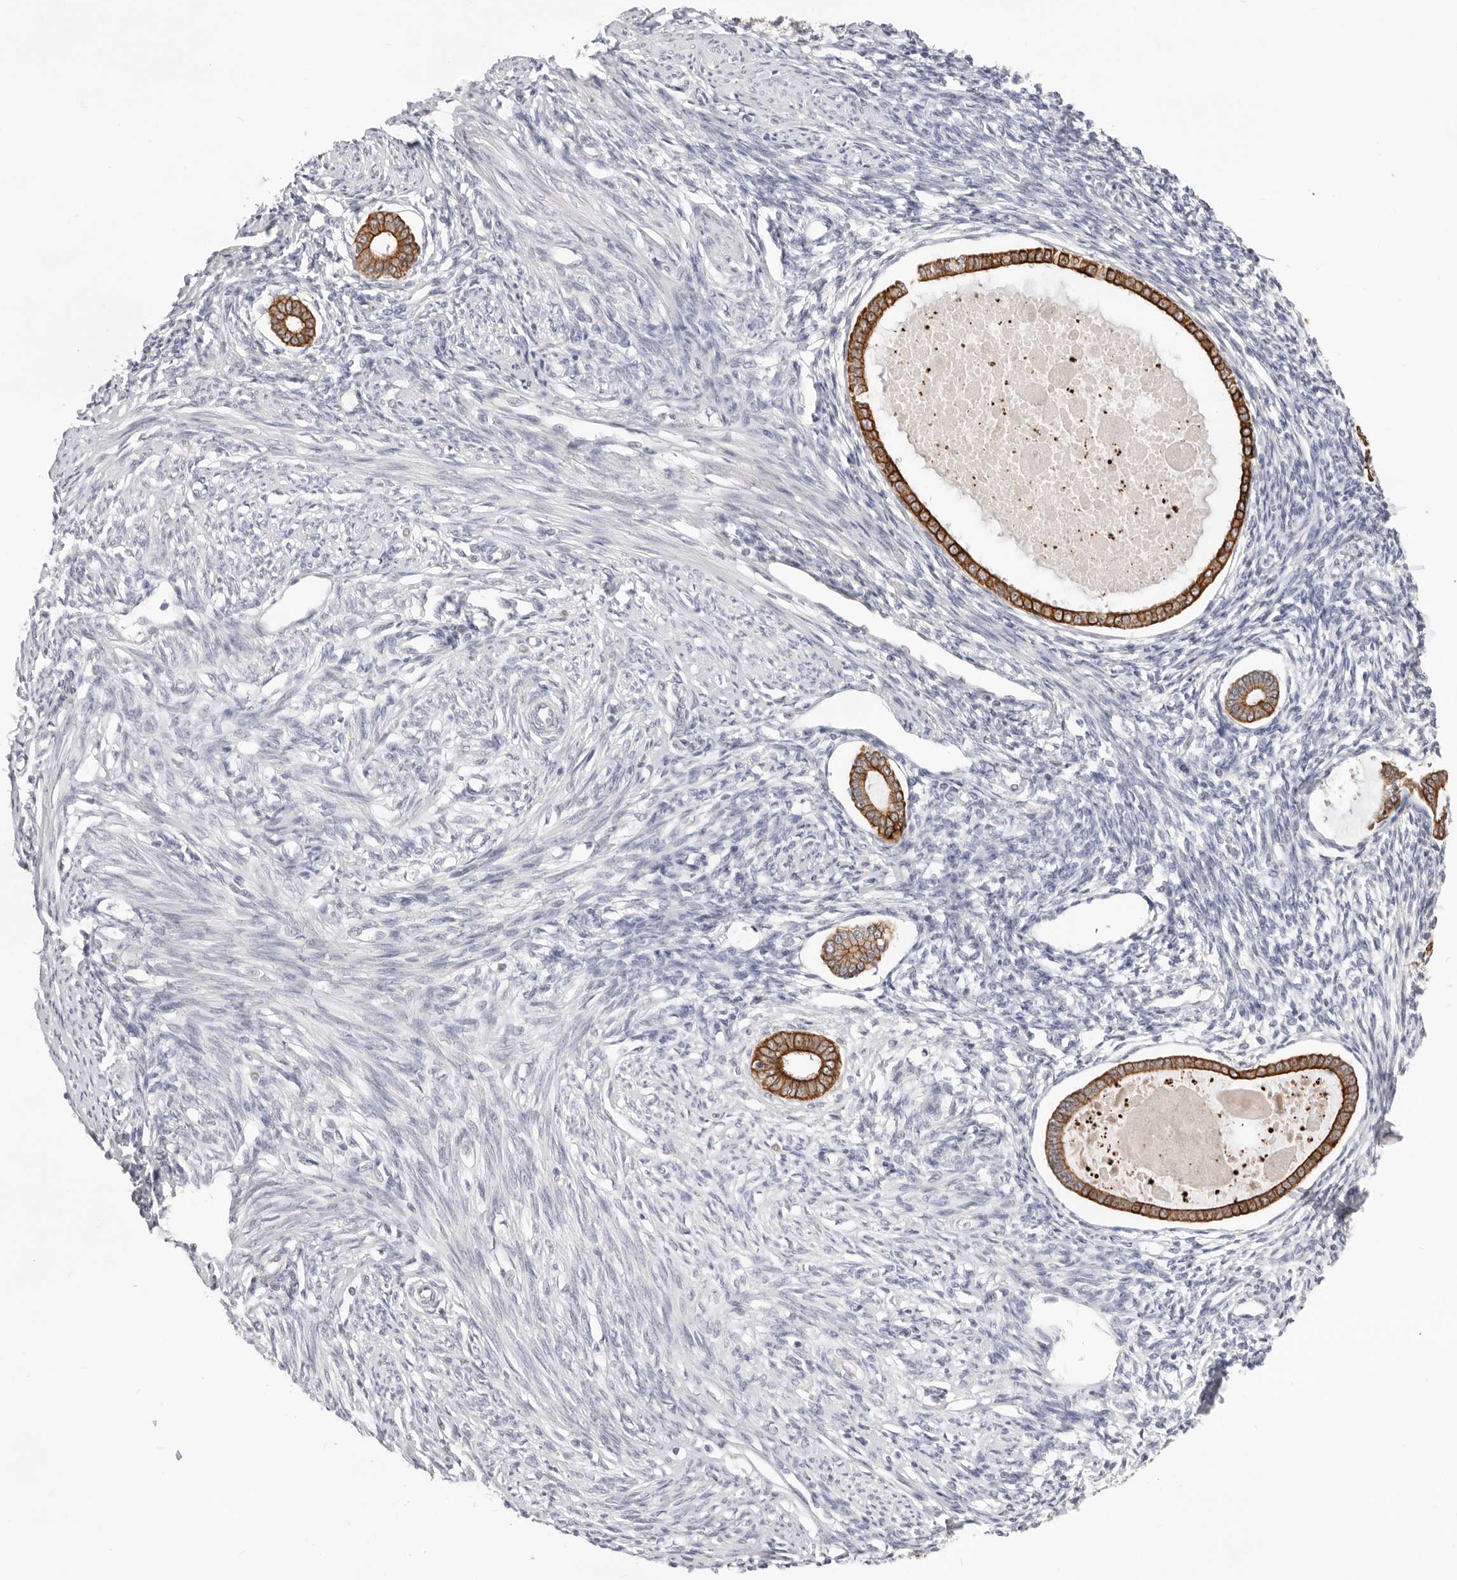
{"staining": {"intensity": "negative", "quantity": "none", "location": "none"}, "tissue": "endometrium", "cell_type": "Cells in endometrial stroma", "image_type": "normal", "snomed": [{"axis": "morphology", "description": "Normal tissue, NOS"}, {"axis": "topography", "description": "Endometrium"}], "caption": "The micrograph shows no significant staining in cells in endometrial stroma of endometrium.", "gene": "USH1C", "patient": {"sex": "female", "age": 56}}